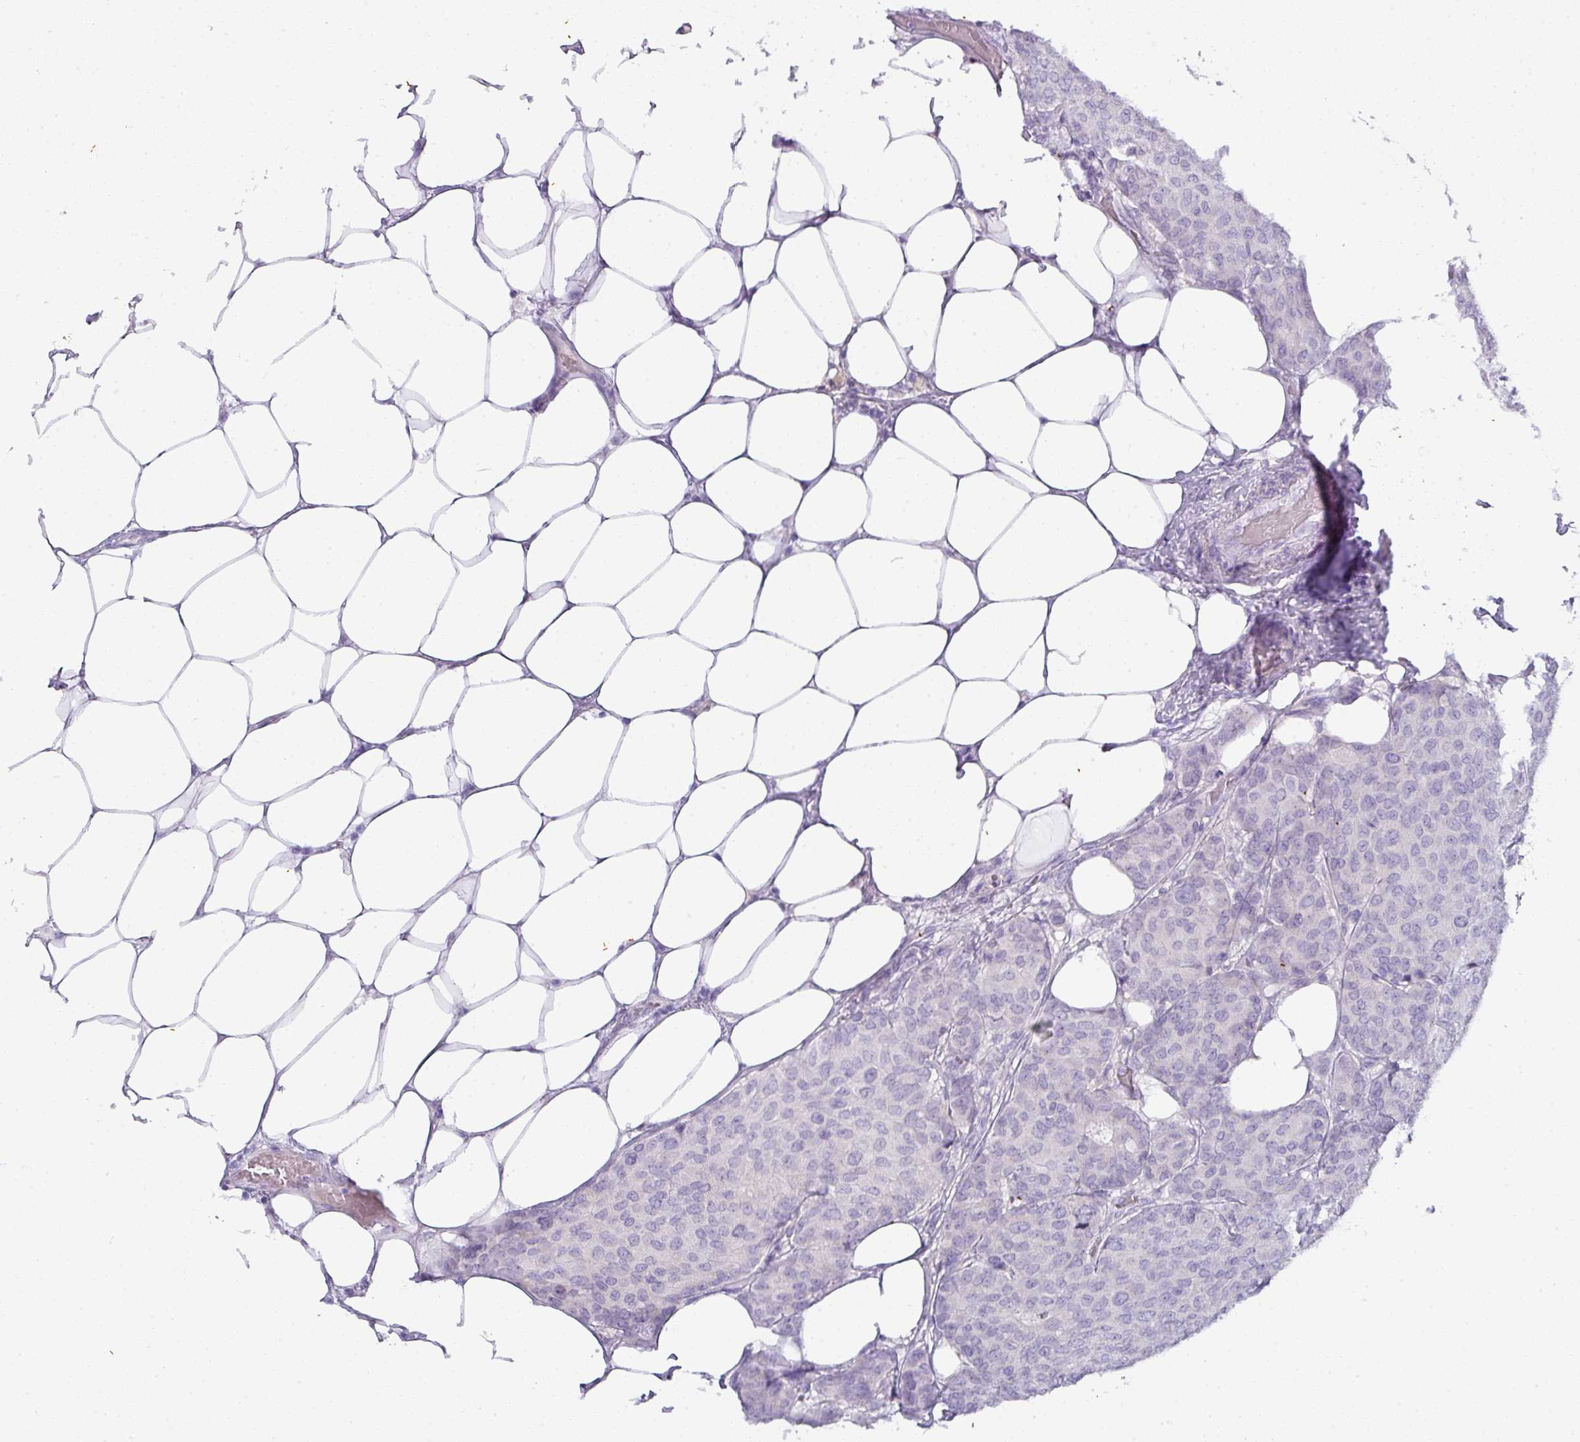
{"staining": {"intensity": "negative", "quantity": "none", "location": "none"}, "tissue": "breast cancer", "cell_type": "Tumor cells", "image_type": "cancer", "snomed": [{"axis": "morphology", "description": "Duct carcinoma"}, {"axis": "topography", "description": "Breast"}], "caption": "A histopathology image of human breast cancer is negative for staining in tumor cells. (DAB (3,3'-diaminobenzidine) IHC visualized using brightfield microscopy, high magnification).", "gene": "OR52N1", "patient": {"sex": "female", "age": 75}}